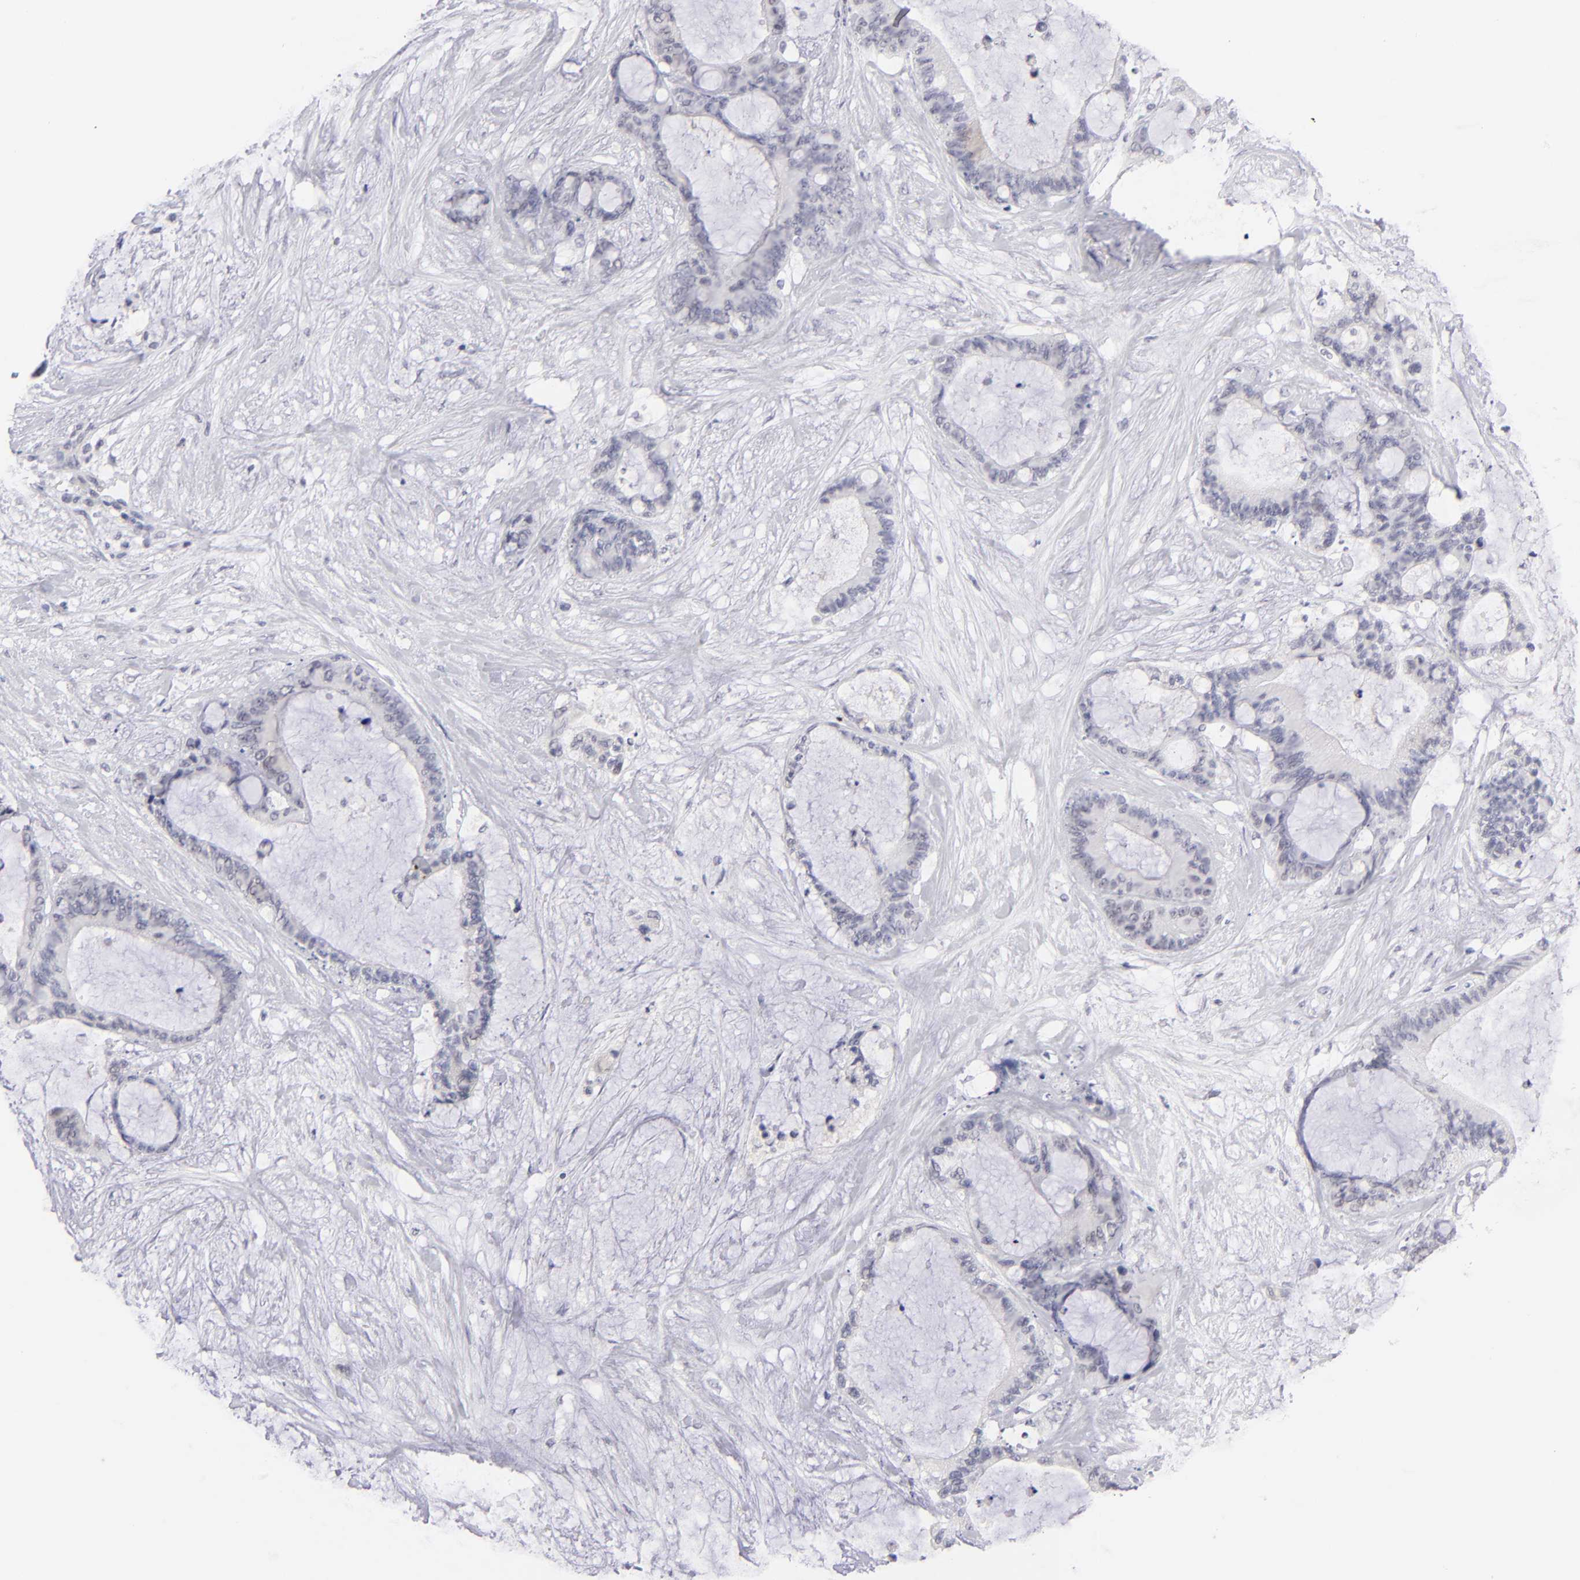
{"staining": {"intensity": "negative", "quantity": "none", "location": "none"}, "tissue": "liver cancer", "cell_type": "Tumor cells", "image_type": "cancer", "snomed": [{"axis": "morphology", "description": "Cholangiocarcinoma"}, {"axis": "topography", "description": "Liver"}], "caption": "This is an immunohistochemistry (IHC) micrograph of cholangiocarcinoma (liver). There is no positivity in tumor cells.", "gene": "TEX11", "patient": {"sex": "female", "age": 73}}